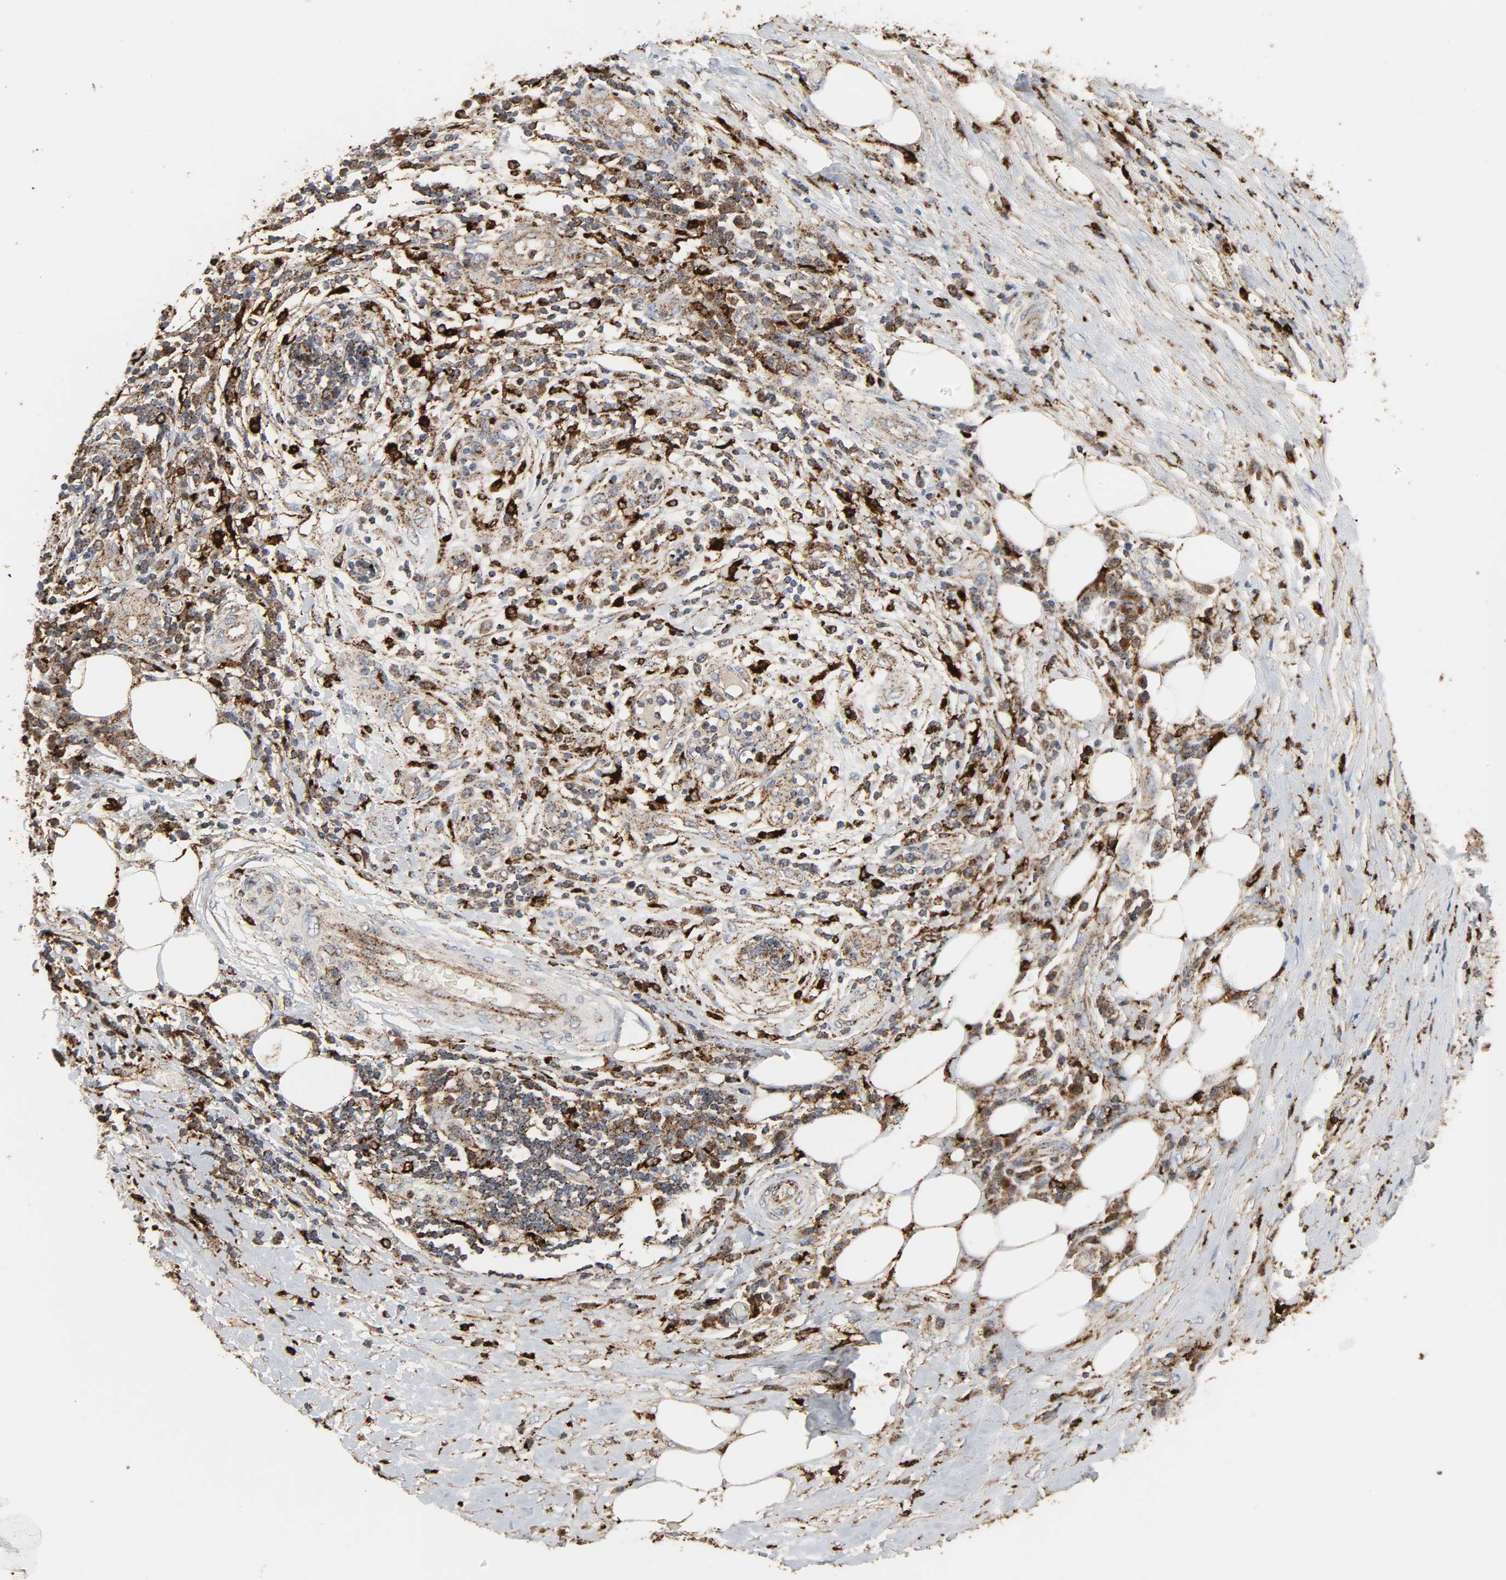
{"staining": {"intensity": "moderate", "quantity": ">75%", "location": "cytoplasmic/membranous"}, "tissue": "lung cancer", "cell_type": "Tumor cells", "image_type": "cancer", "snomed": [{"axis": "morphology", "description": "Inflammation, NOS"}, {"axis": "morphology", "description": "Squamous cell carcinoma, NOS"}, {"axis": "topography", "description": "Lymph node"}, {"axis": "topography", "description": "Soft tissue"}, {"axis": "topography", "description": "Lung"}], "caption": "The immunohistochemical stain labels moderate cytoplasmic/membranous staining in tumor cells of squamous cell carcinoma (lung) tissue.", "gene": "PSAP", "patient": {"sex": "male", "age": 66}}